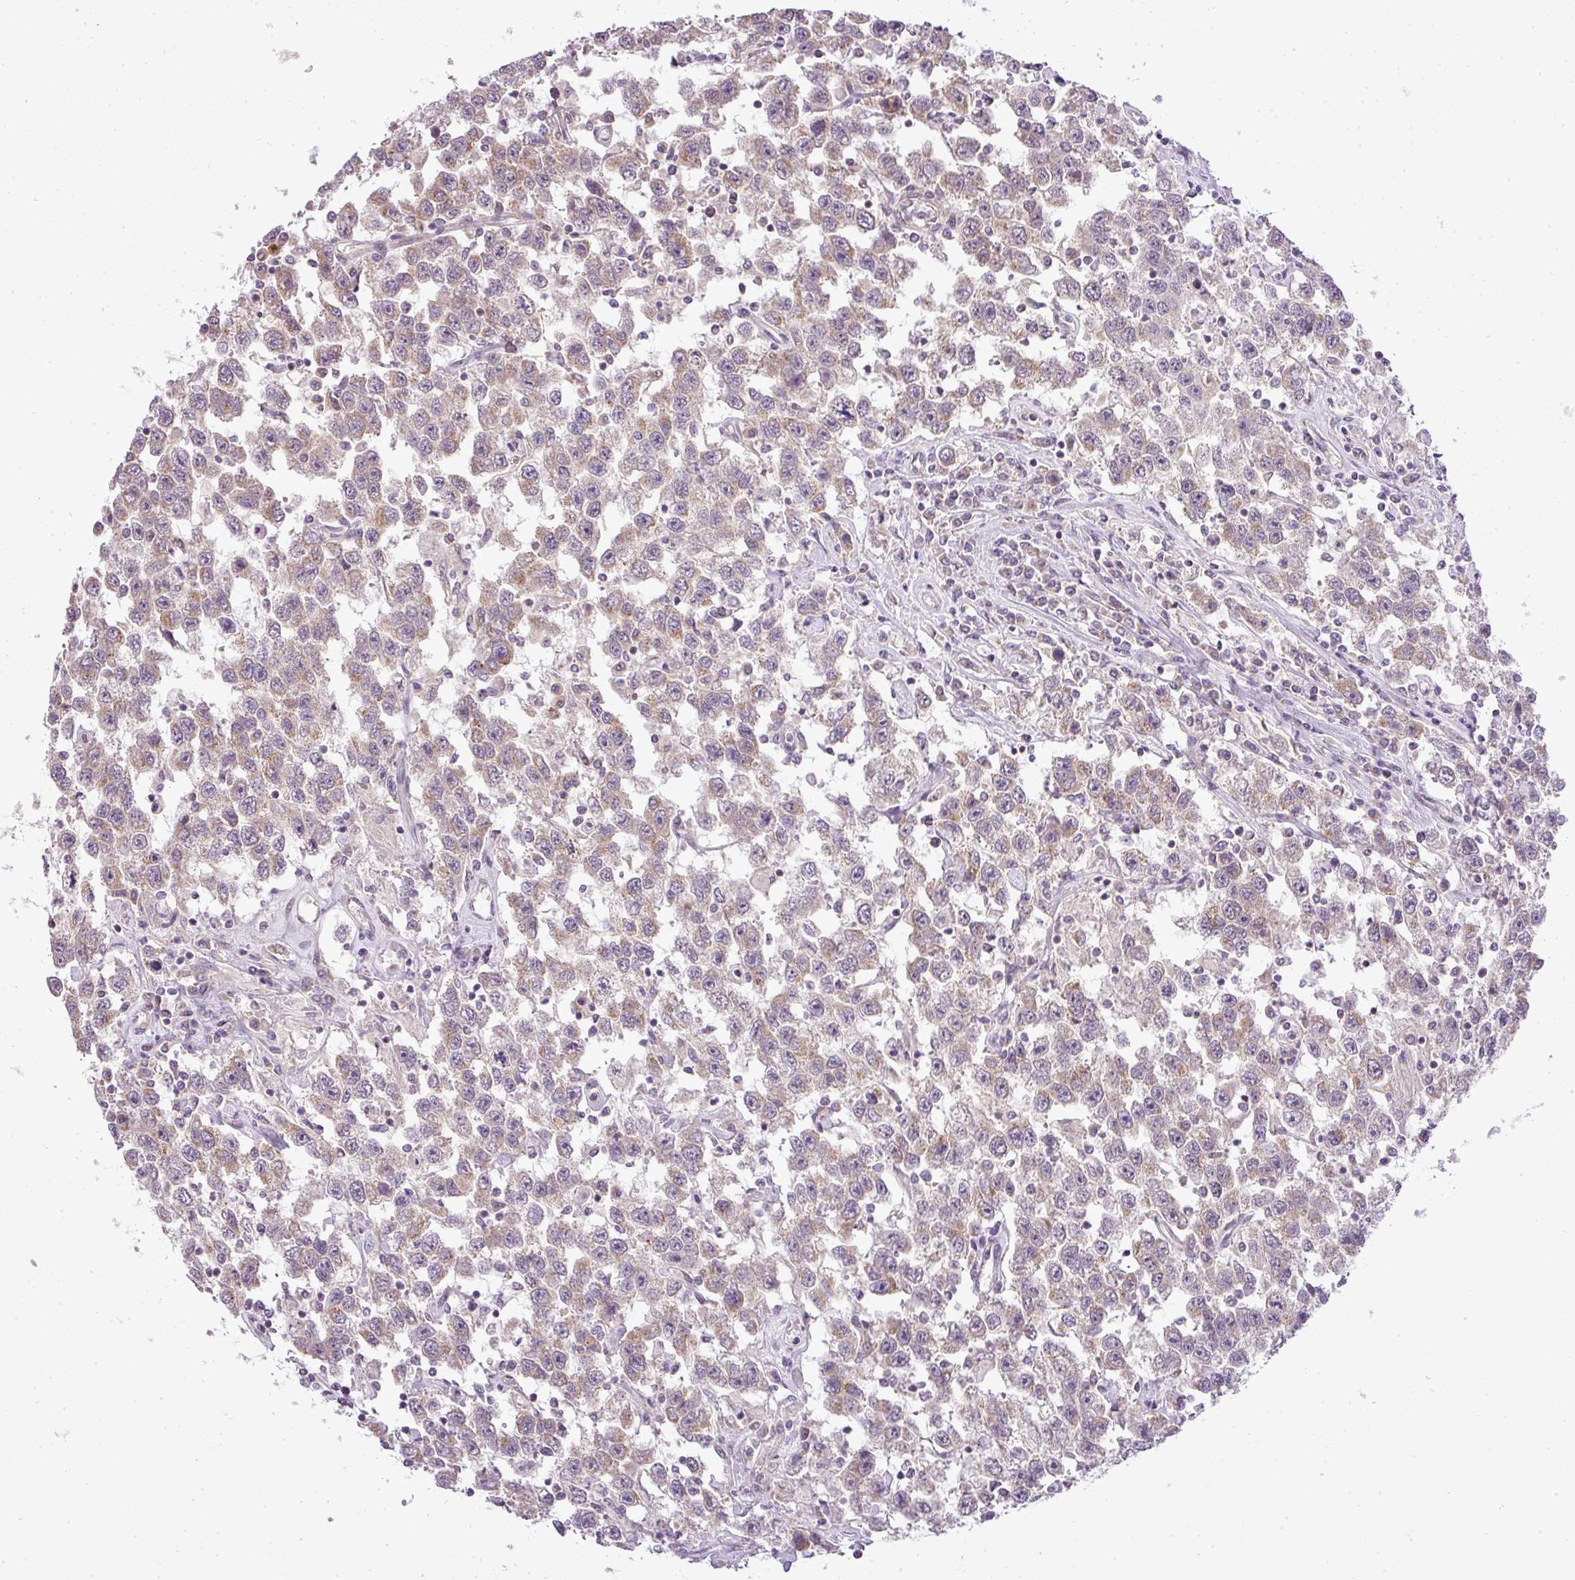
{"staining": {"intensity": "weak", "quantity": ">75%", "location": "cytoplasmic/membranous"}, "tissue": "testis cancer", "cell_type": "Tumor cells", "image_type": "cancer", "snomed": [{"axis": "morphology", "description": "Seminoma, NOS"}, {"axis": "topography", "description": "Testis"}], "caption": "Immunohistochemical staining of testis cancer demonstrates low levels of weak cytoplasmic/membranous staining in approximately >75% of tumor cells. The staining is performed using DAB (3,3'-diaminobenzidine) brown chromogen to label protein expression. The nuclei are counter-stained blue using hematoxylin.", "gene": "ZDHHC1", "patient": {"sex": "male", "age": 41}}